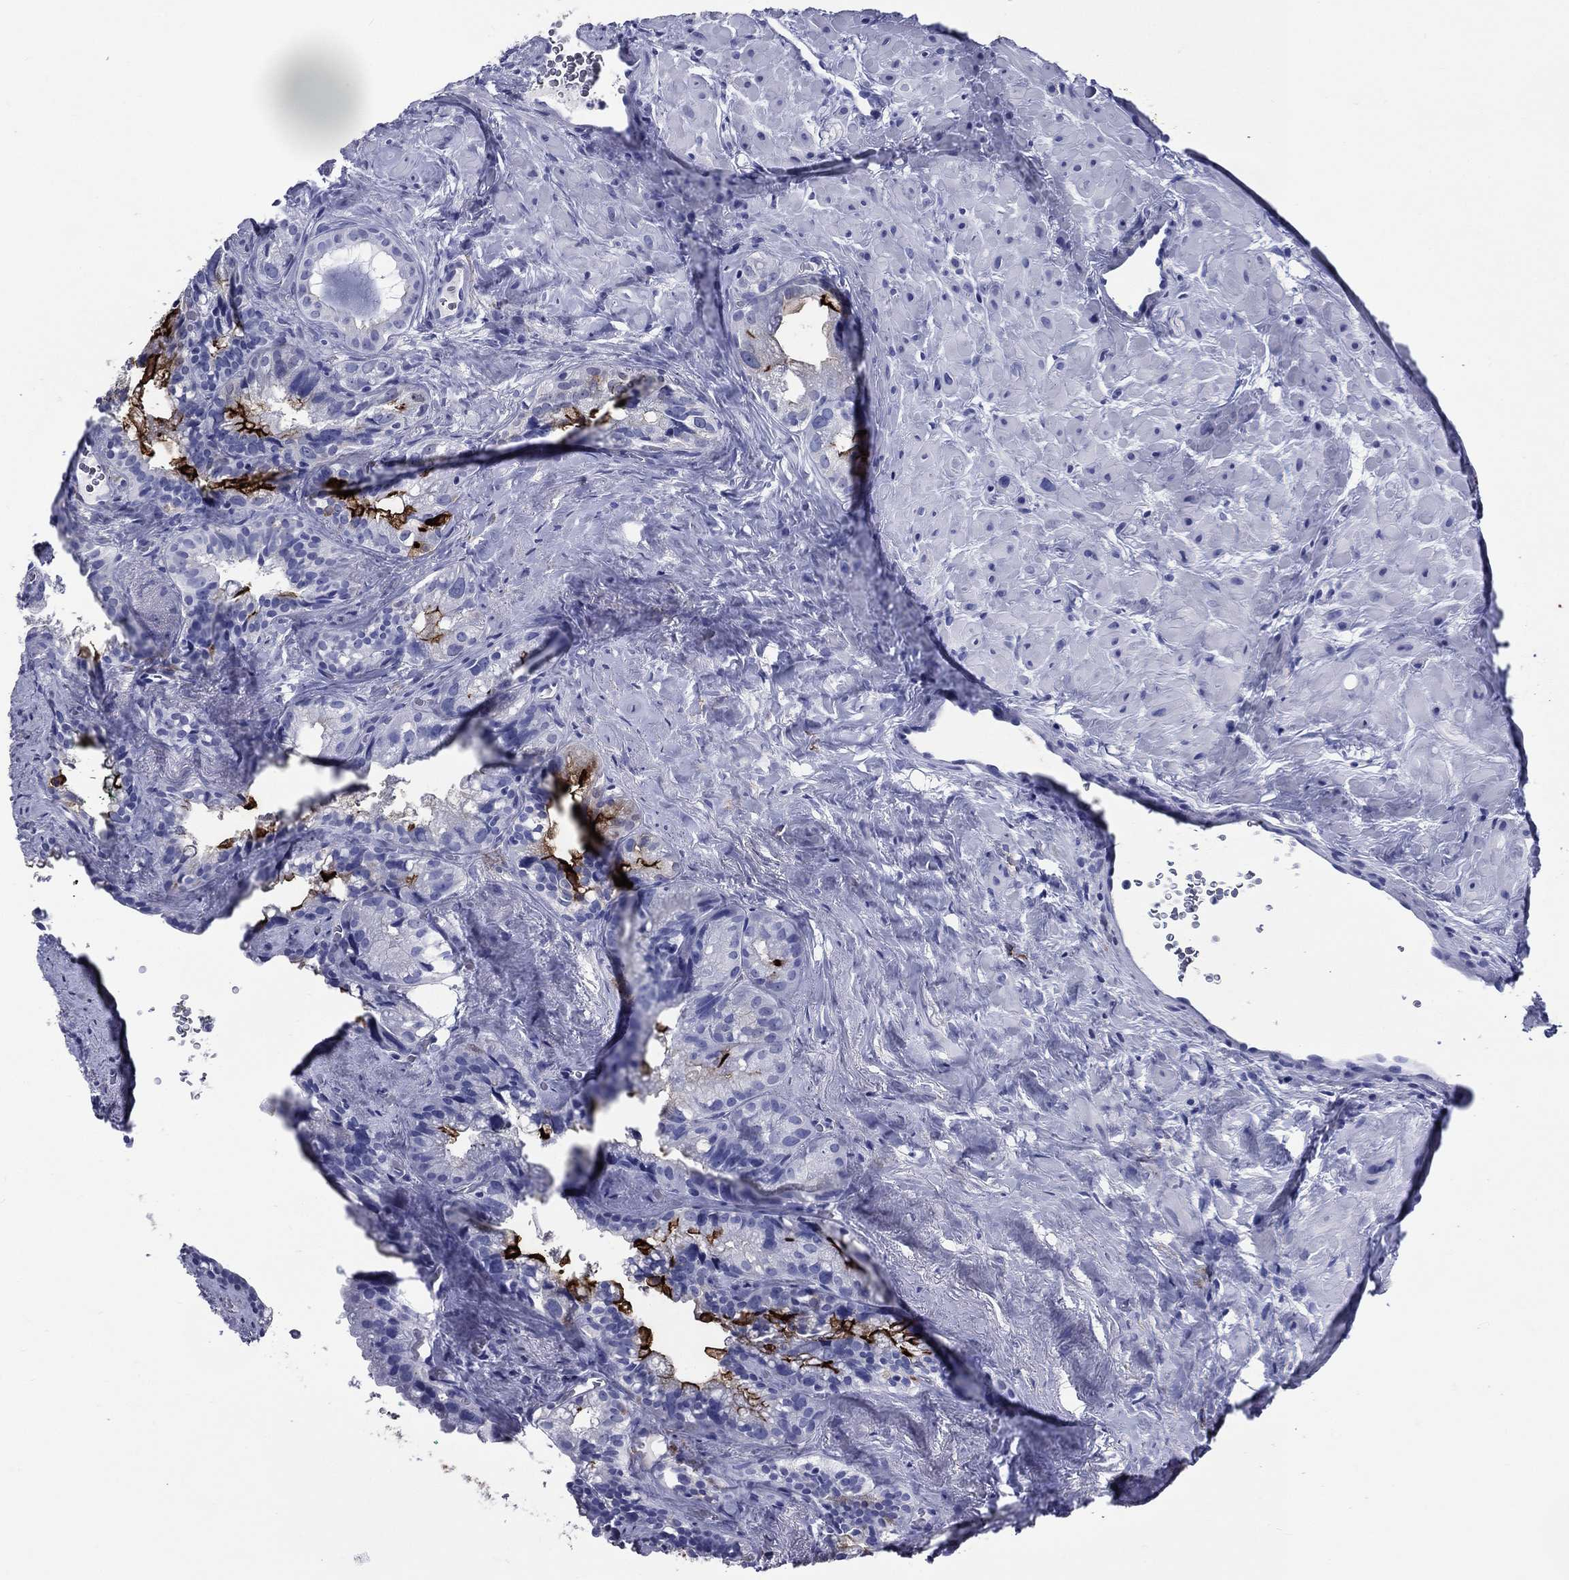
{"staining": {"intensity": "strong", "quantity": "<25%", "location": "cytoplasmic/membranous"}, "tissue": "seminal vesicle", "cell_type": "Glandular cells", "image_type": "normal", "snomed": [{"axis": "morphology", "description": "Normal tissue, NOS"}, {"axis": "topography", "description": "Seminal veicle"}], "caption": "Protein analysis of normal seminal vesicle exhibits strong cytoplasmic/membranous staining in about <25% of glandular cells.", "gene": "ACE2", "patient": {"sex": "male", "age": 72}}